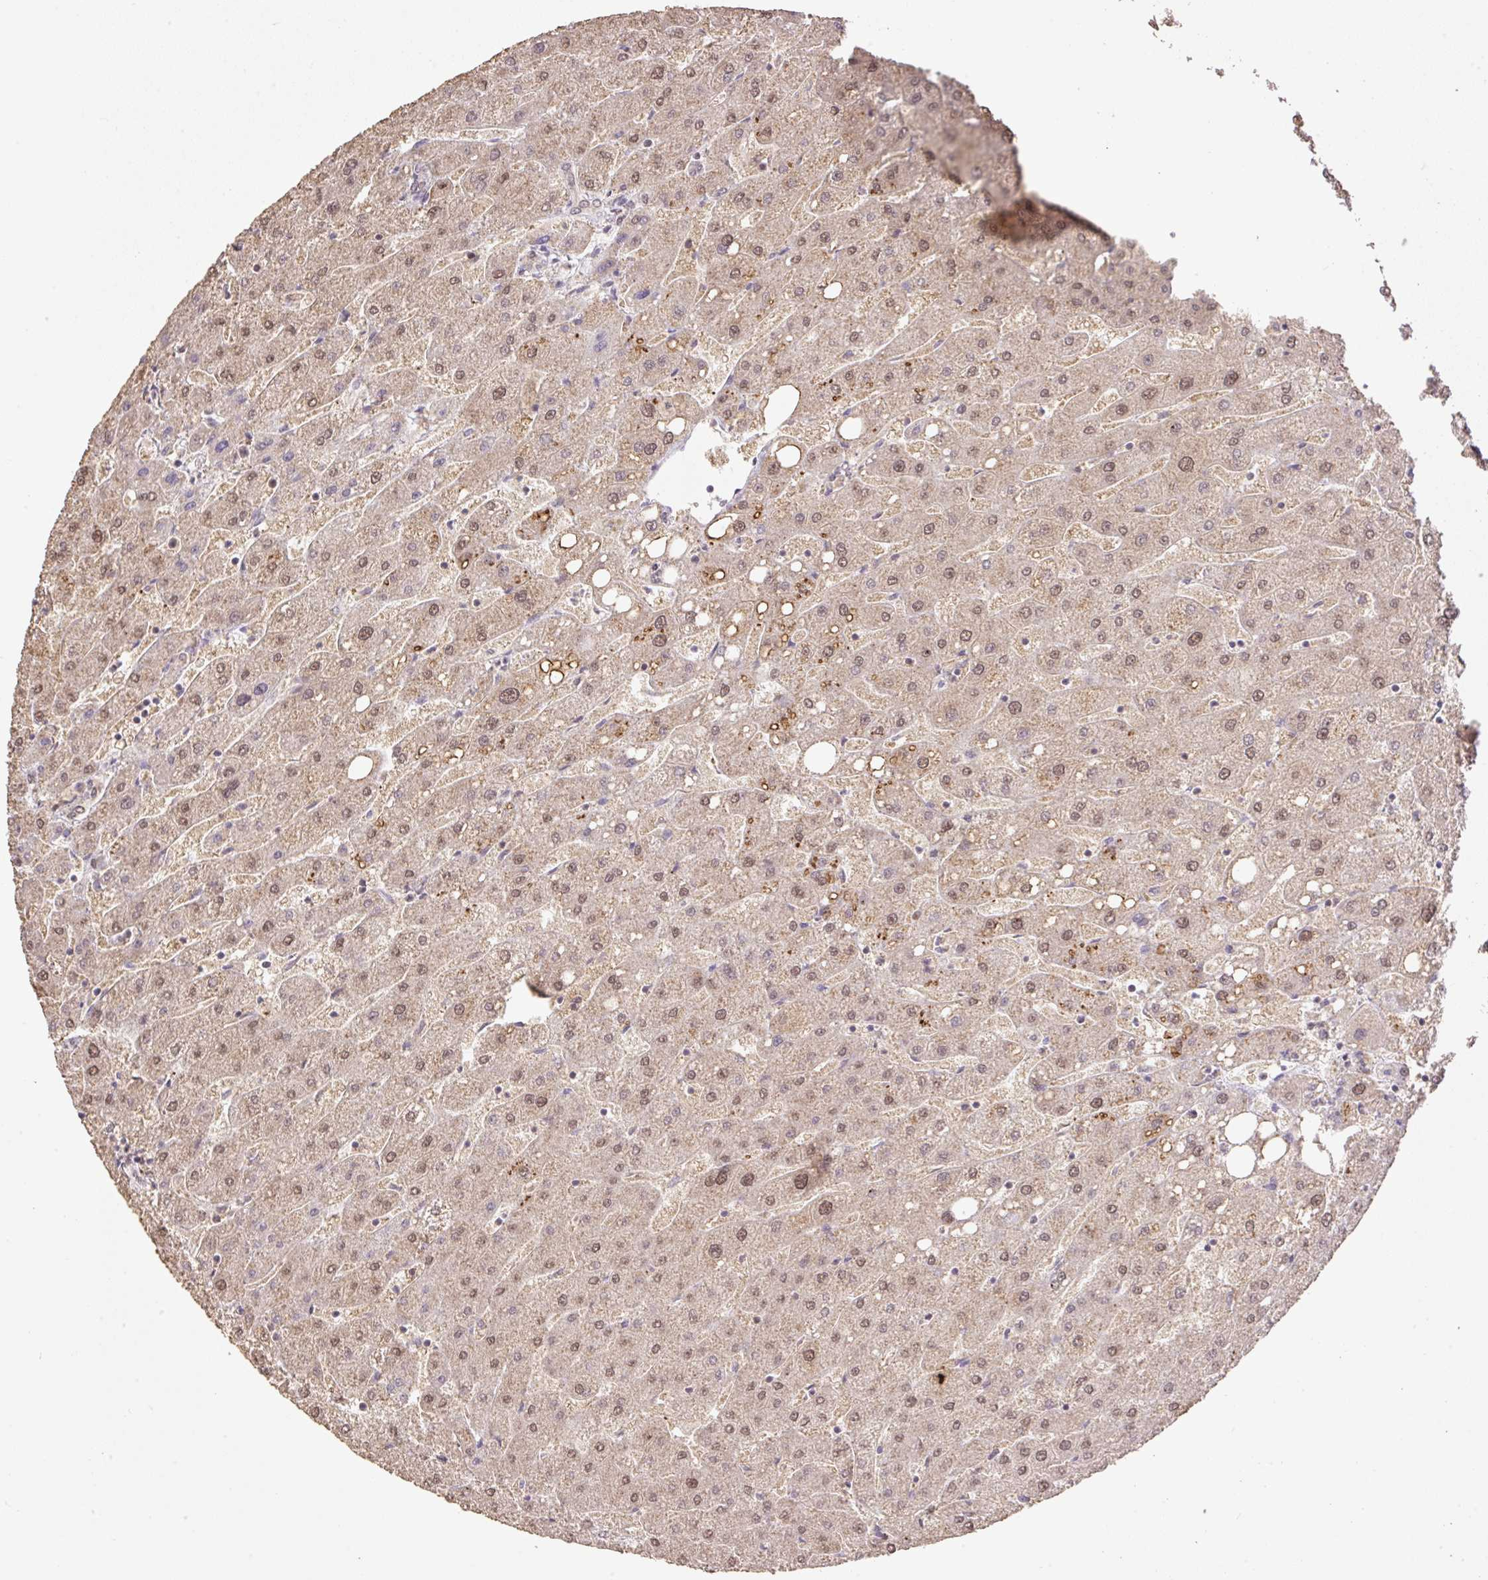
{"staining": {"intensity": "weak", "quantity": "25%-75%", "location": "cytoplasmic/membranous,nuclear"}, "tissue": "liver", "cell_type": "Cholangiocytes", "image_type": "normal", "snomed": [{"axis": "morphology", "description": "Normal tissue, NOS"}, {"axis": "topography", "description": "Liver"}], "caption": "Protein staining displays weak cytoplasmic/membranous,nuclear positivity in approximately 25%-75% of cholangiocytes in unremarkable liver. (IHC, brightfield microscopy, high magnification).", "gene": "VPS25", "patient": {"sex": "male", "age": 67}}